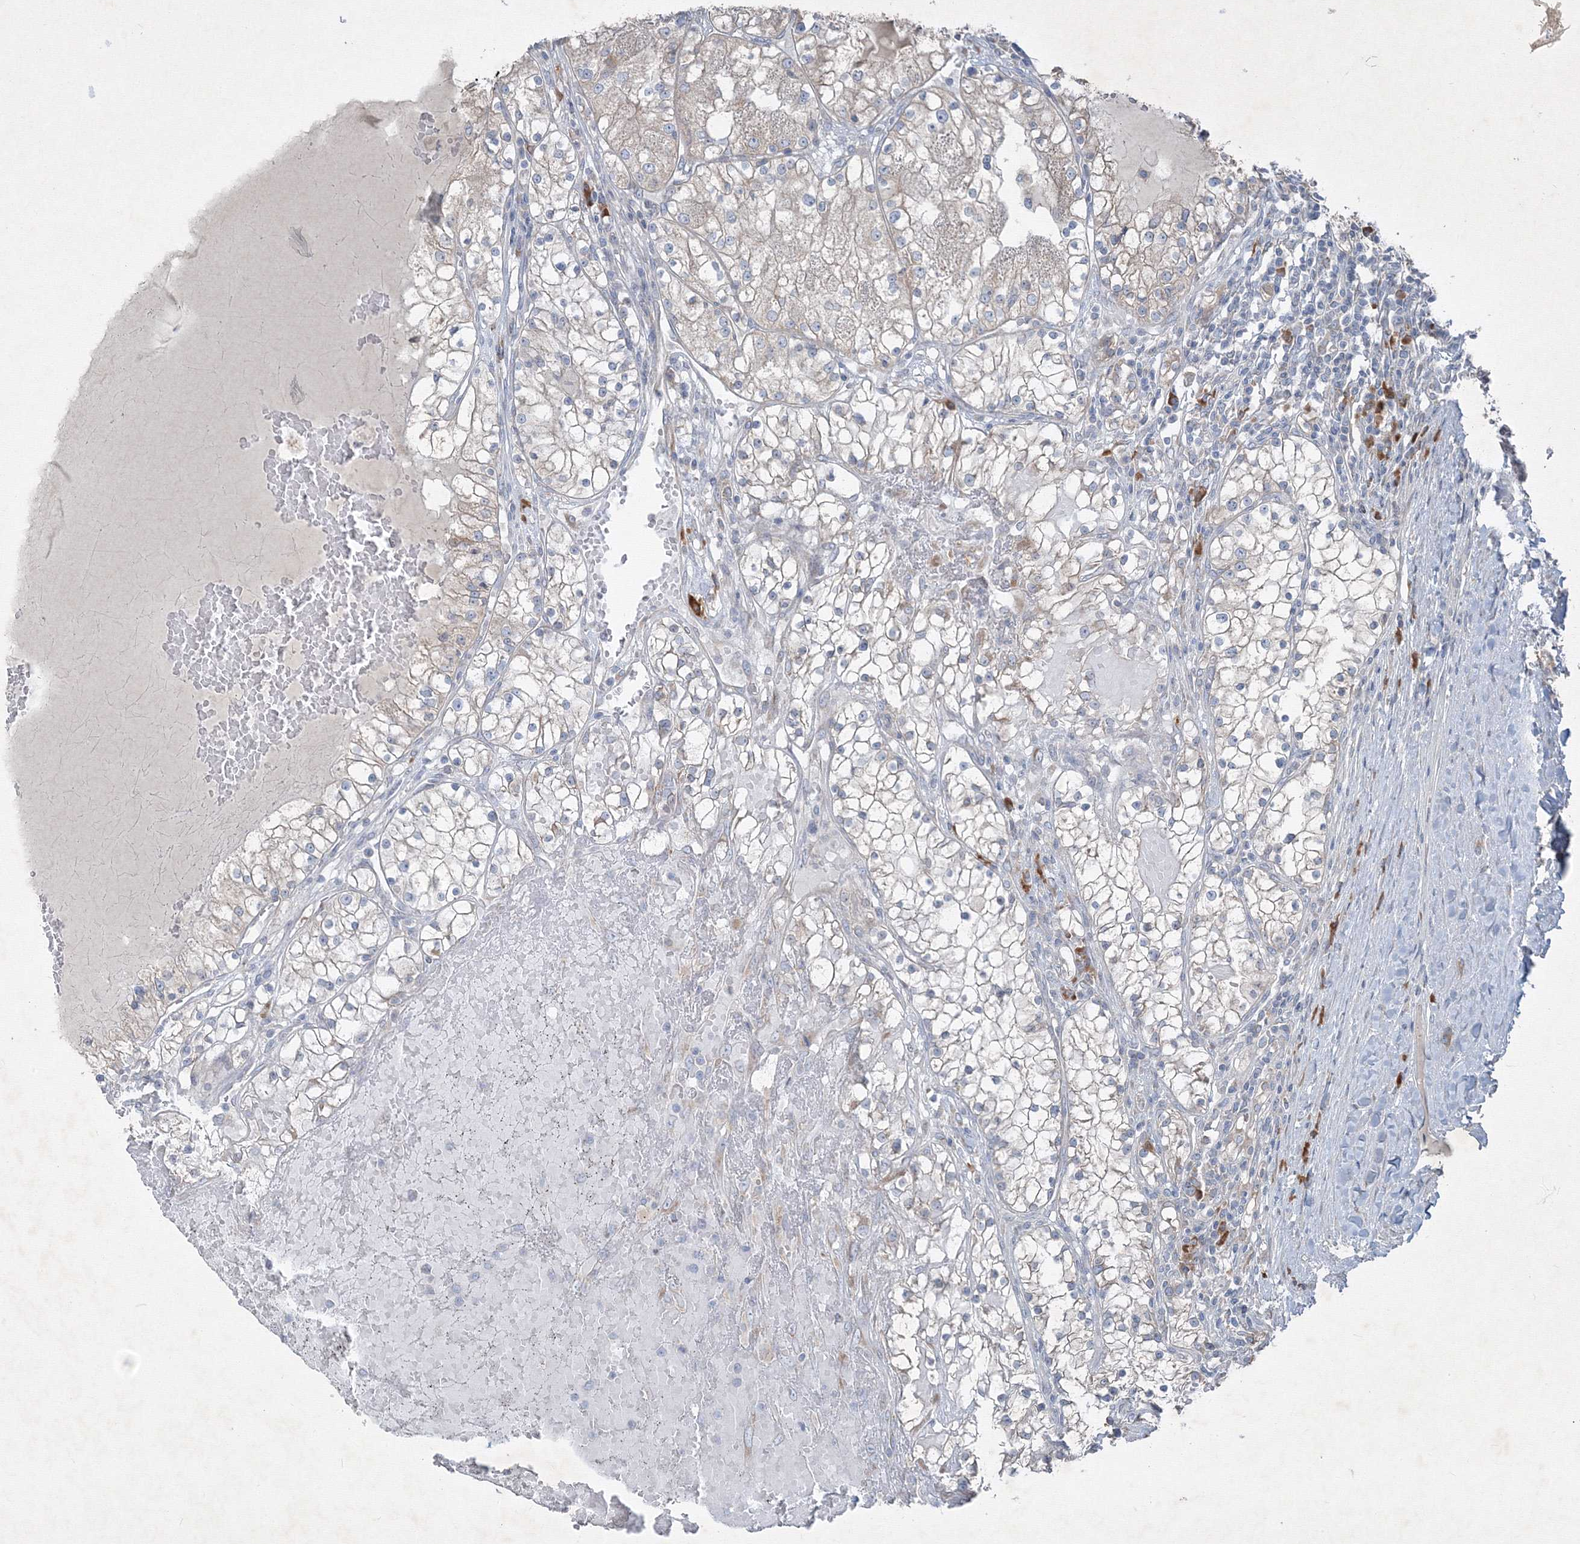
{"staining": {"intensity": "weak", "quantity": "<25%", "location": "cytoplasmic/membranous"}, "tissue": "renal cancer", "cell_type": "Tumor cells", "image_type": "cancer", "snomed": [{"axis": "morphology", "description": "Normal tissue, NOS"}, {"axis": "morphology", "description": "Adenocarcinoma, NOS"}, {"axis": "topography", "description": "Kidney"}], "caption": "Tumor cells show no significant staining in renal adenocarcinoma.", "gene": "IFNAR1", "patient": {"sex": "male", "age": 68}}